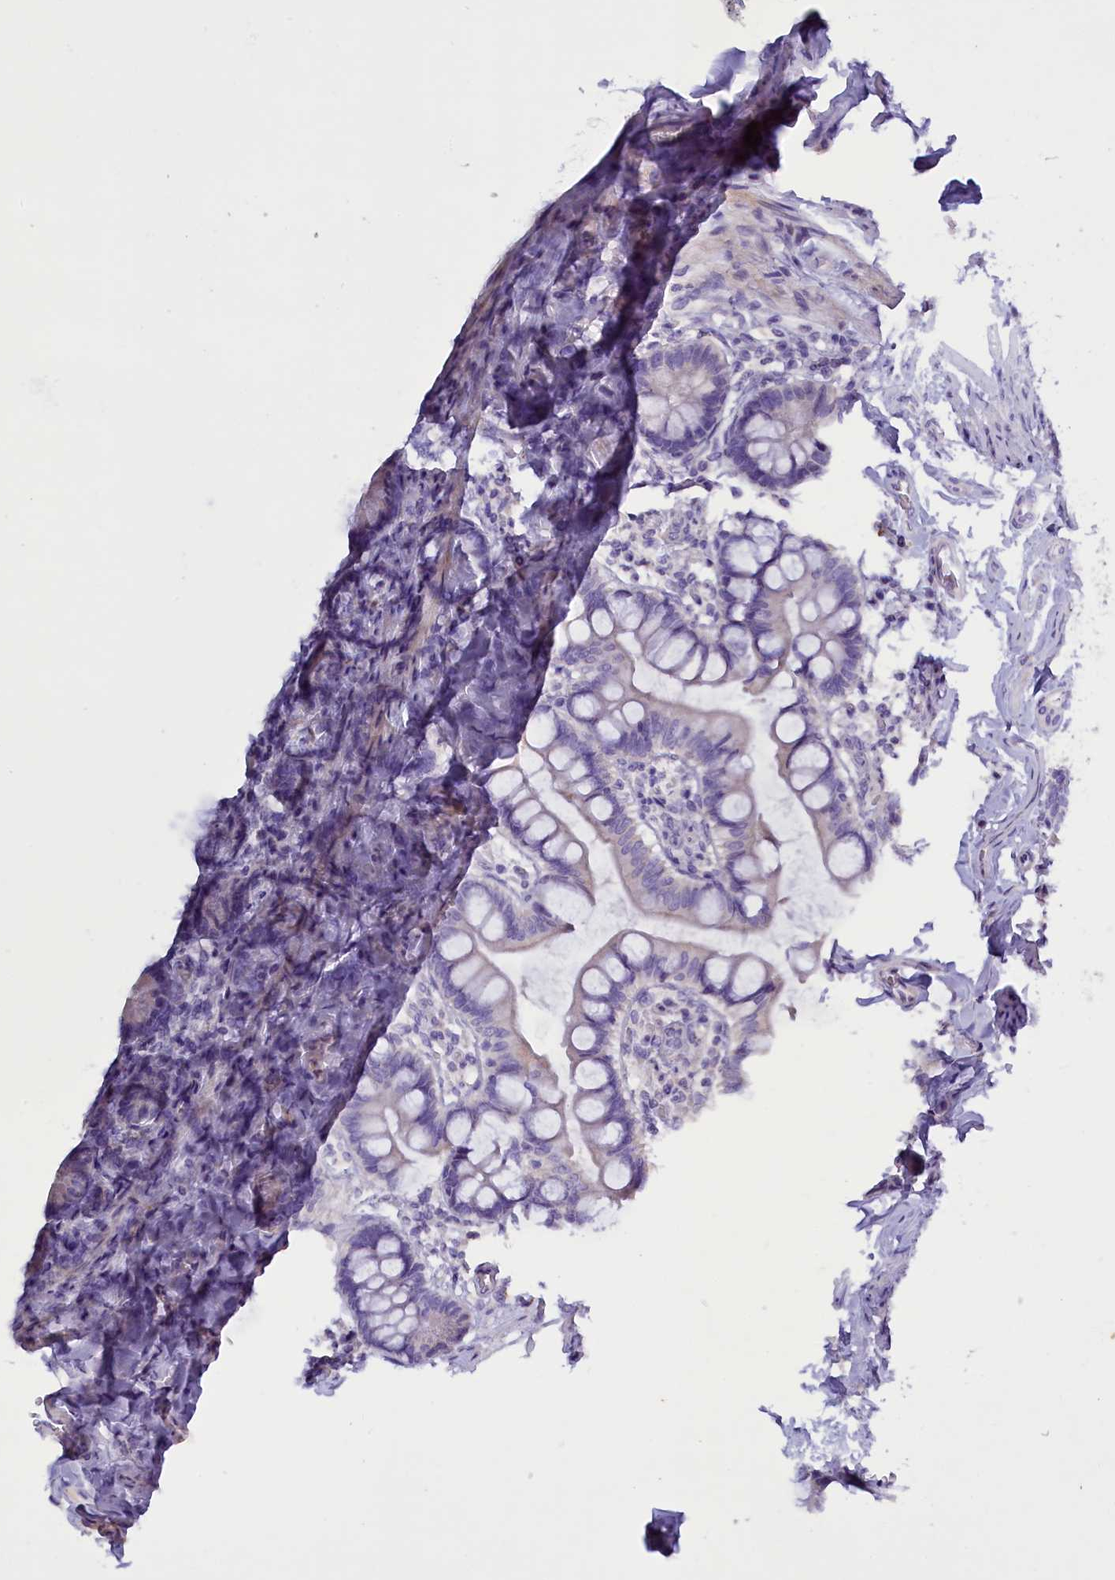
{"staining": {"intensity": "negative", "quantity": "none", "location": "none"}, "tissue": "small intestine", "cell_type": "Glandular cells", "image_type": "normal", "snomed": [{"axis": "morphology", "description": "Normal tissue, NOS"}, {"axis": "topography", "description": "Small intestine"}], "caption": "High power microscopy micrograph of an IHC histopathology image of unremarkable small intestine, revealing no significant staining in glandular cells.", "gene": "RTTN", "patient": {"sex": "male", "age": 52}}